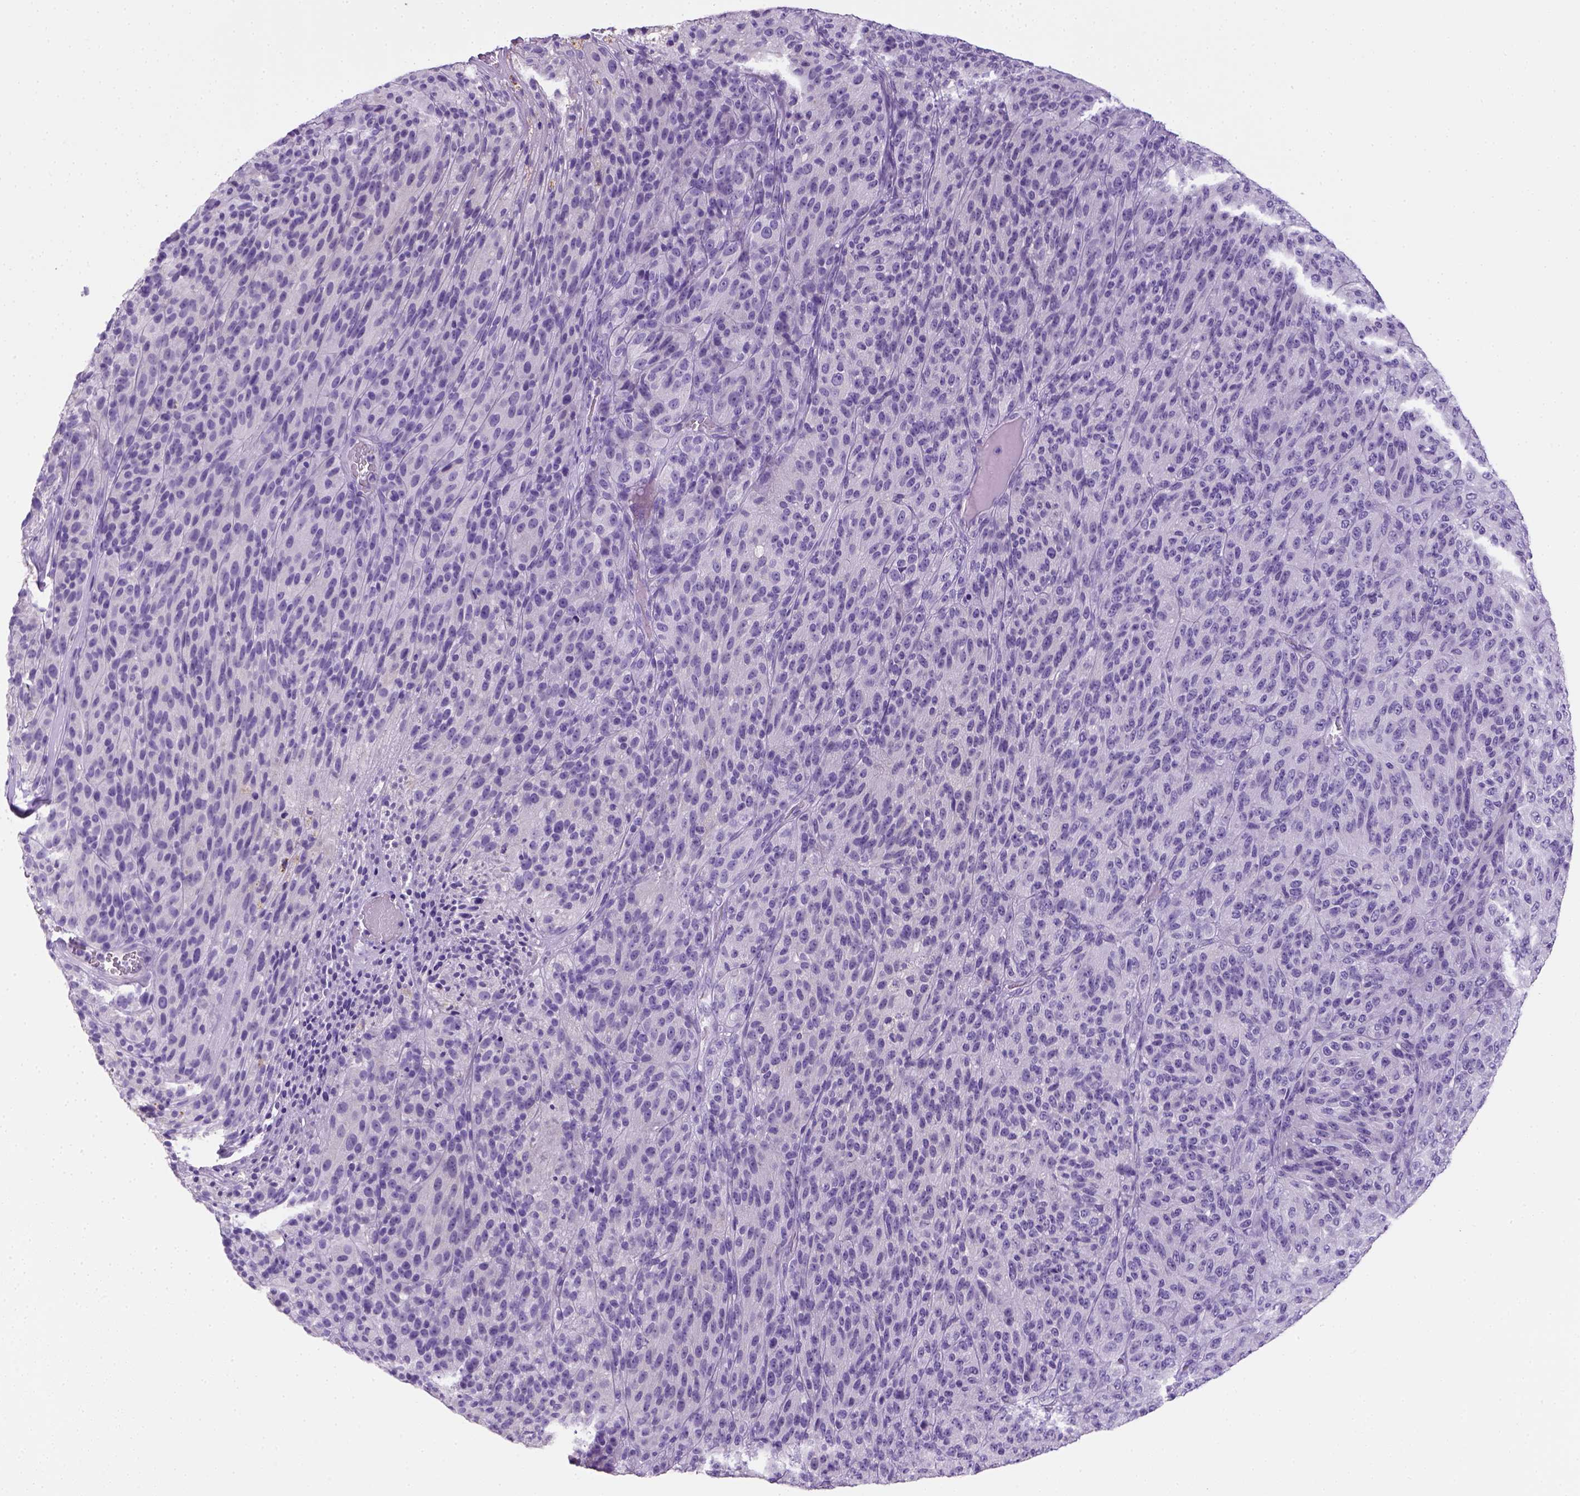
{"staining": {"intensity": "negative", "quantity": "none", "location": "none"}, "tissue": "melanoma", "cell_type": "Tumor cells", "image_type": "cancer", "snomed": [{"axis": "morphology", "description": "Malignant melanoma, Metastatic site"}, {"axis": "topography", "description": "Brain"}], "caption": "The image demonstrates no significant positivity in tumor cells of malignant melanoma (metastatic site).", "gene": "KRT71", "patient": {"sex": "female", "age": 56}}